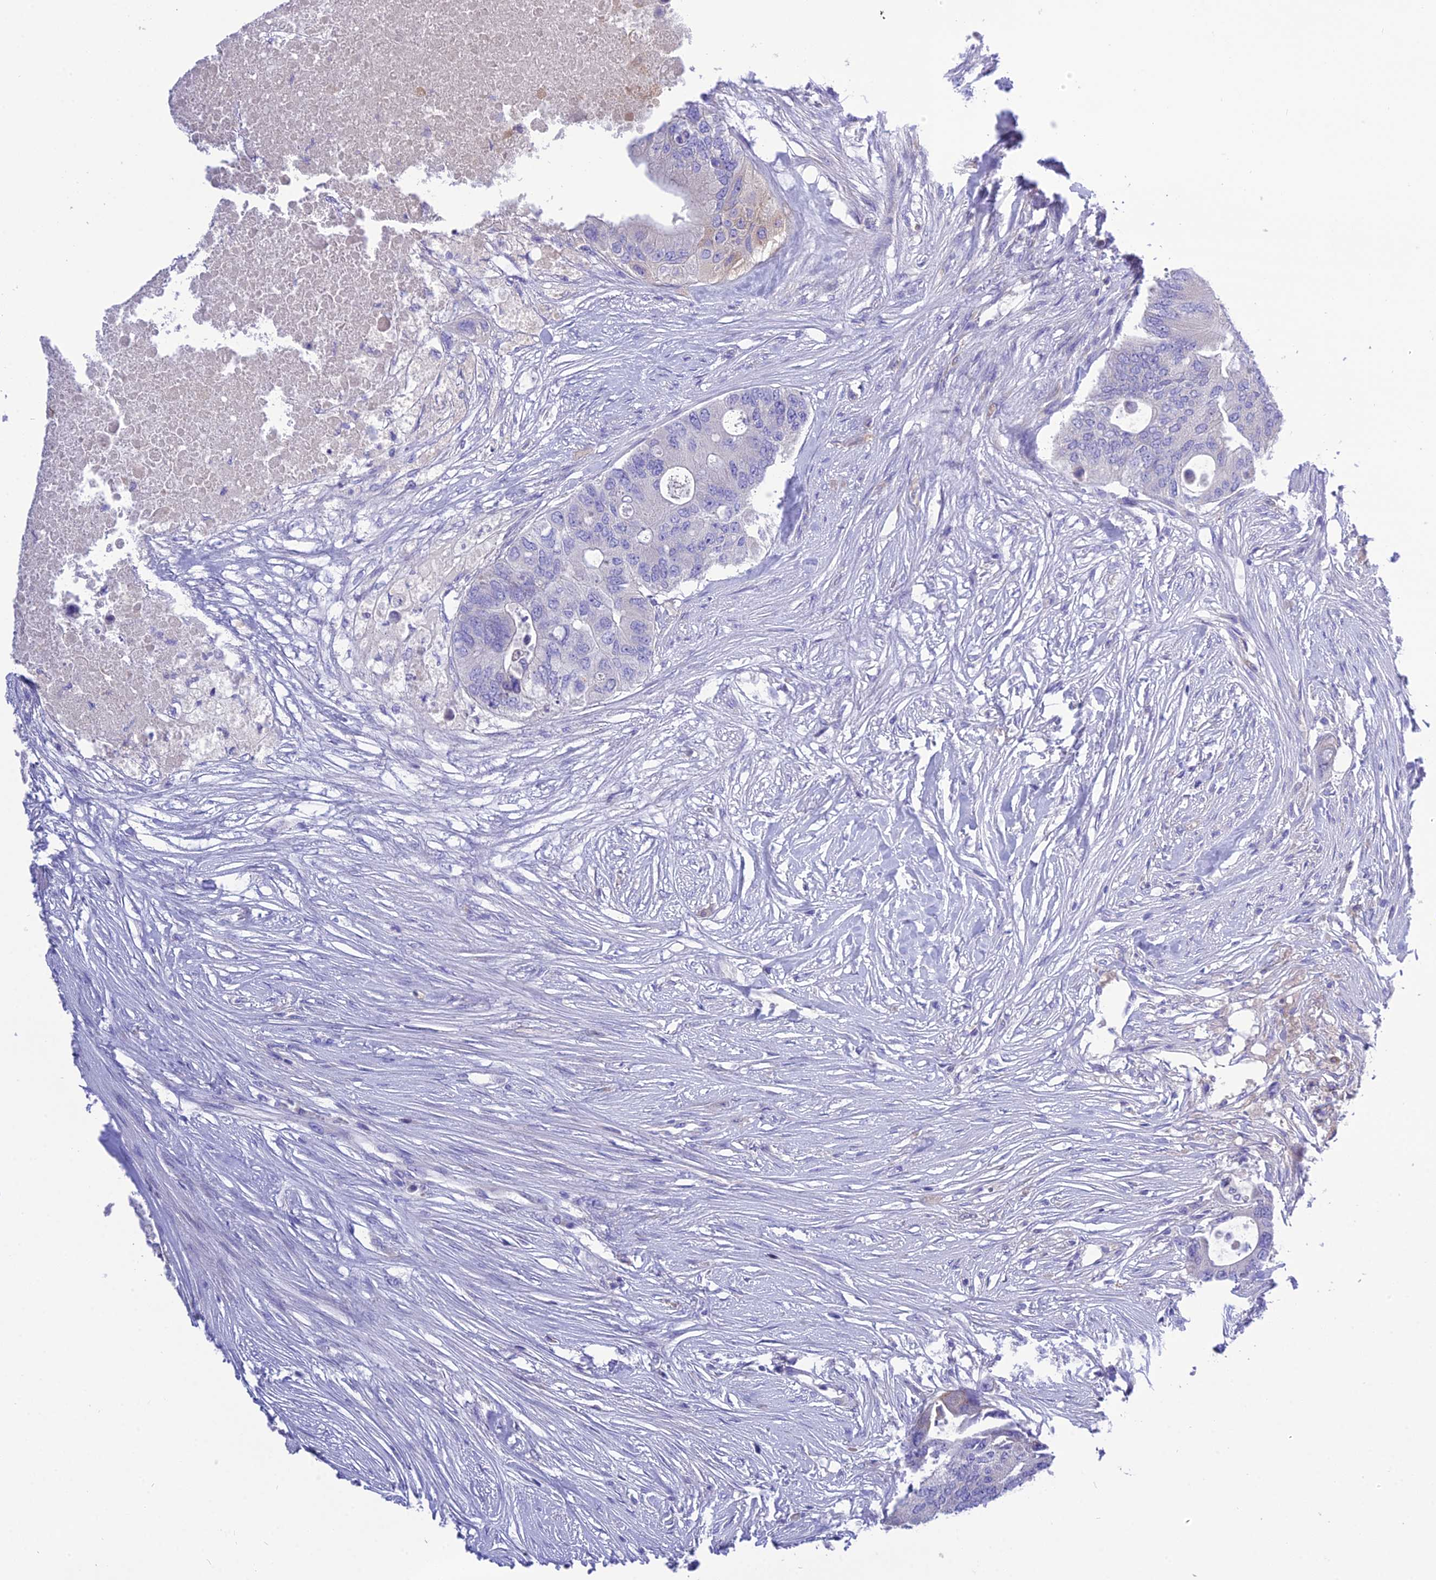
{"staining": {"intensity": "negative", "quantity": "none", "location": "none"}, "tissue": "colorectal cancer", "cell_type": "Tumor cells", "image_type": "cancer", "snomed": [{"axis": "morphology", "description": "Adenocarcinoma, NOS"}, {"axis": "topography", "description": "Colon"}], "caption": "Tumor cells are negative for brown protein staining in adenocarcinoma (colorectal).", "gene": "KIAA0408", "patient": {"sex": "male", "age": 71}}